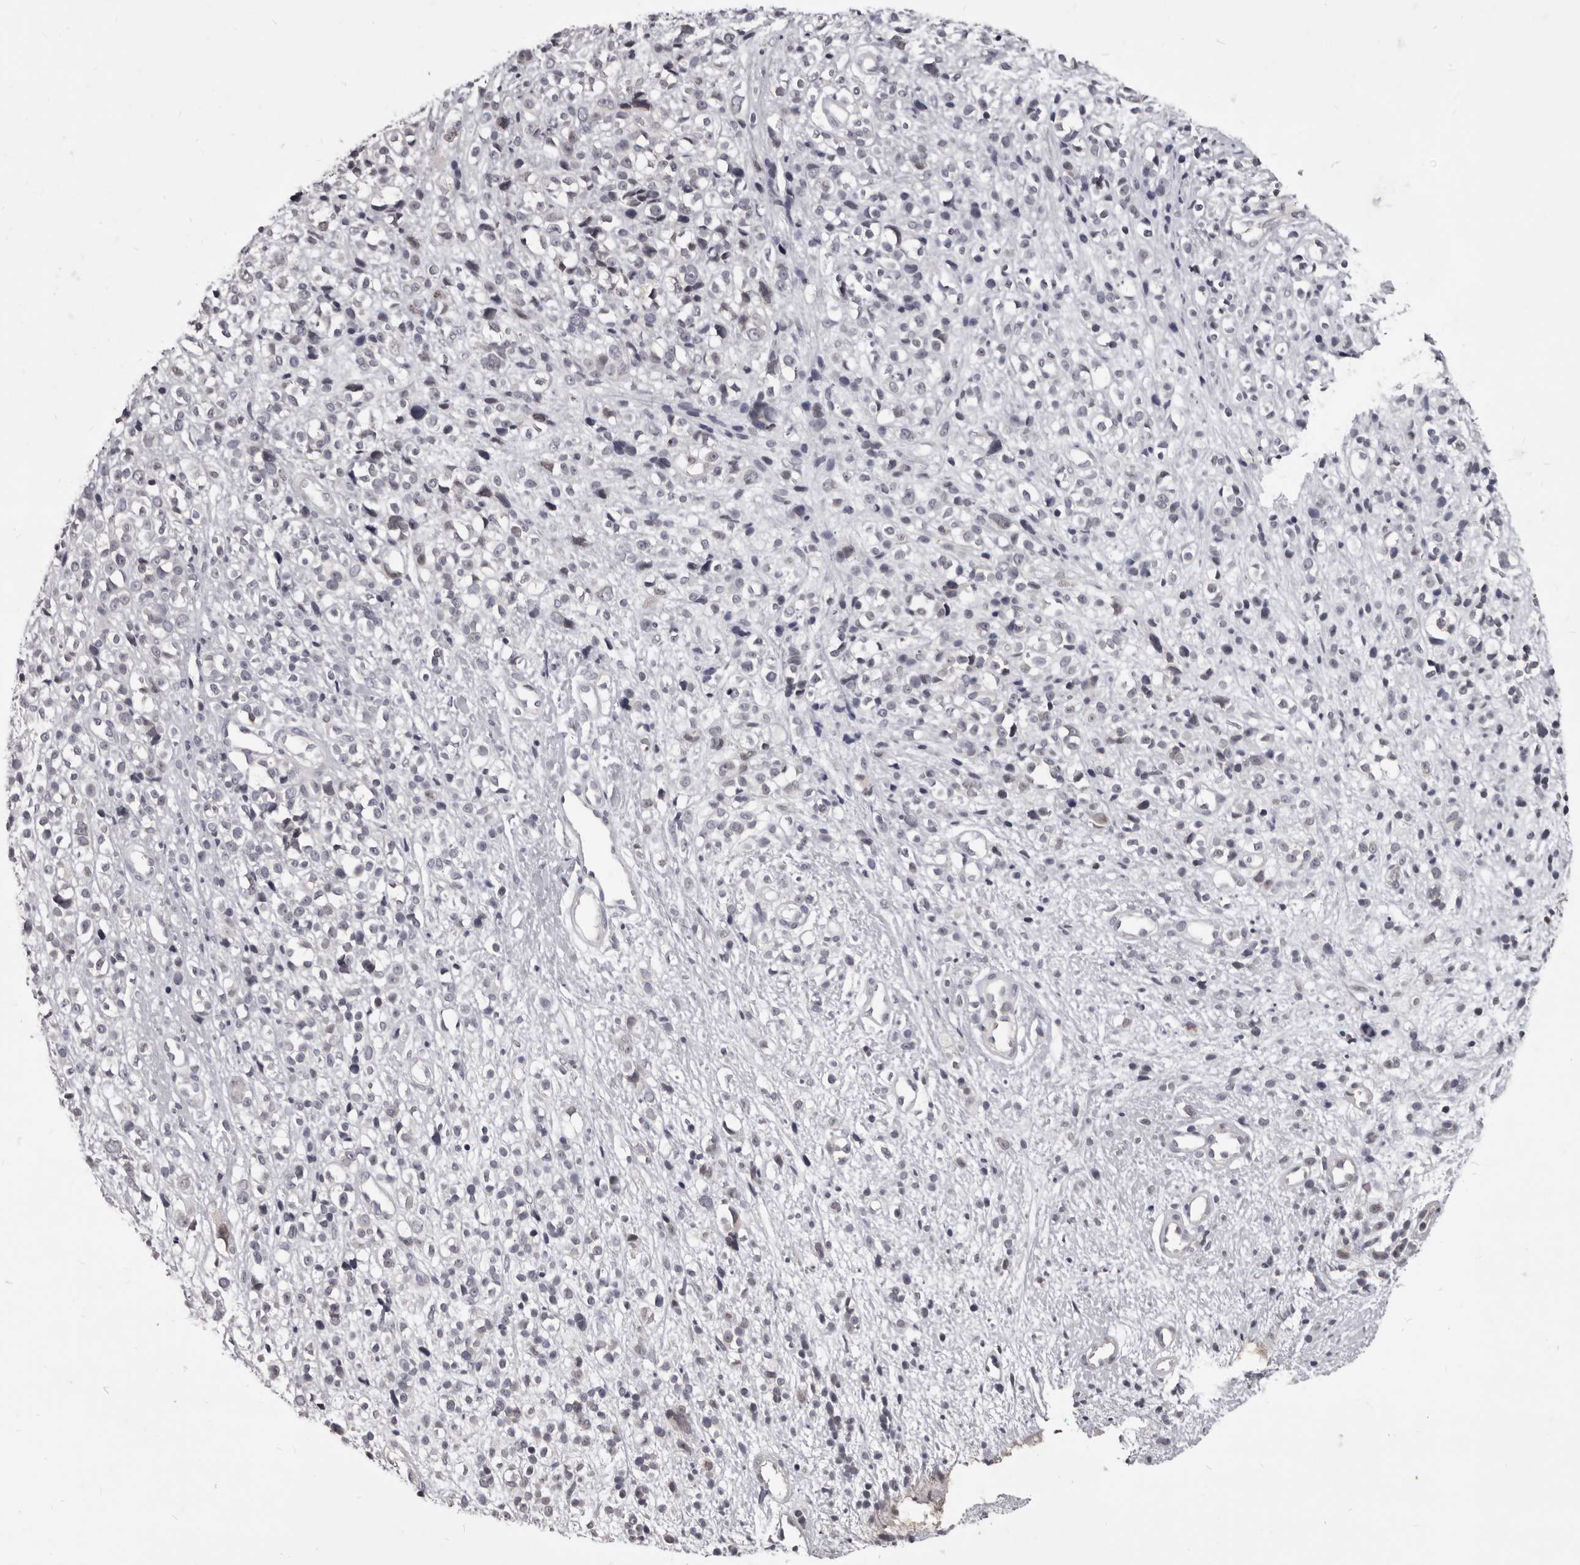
{"staining": {"intensity": "negative", "quantity": "none", "location": "none"}, "tissue": "melanoma", "cell_type": "Tumor cells", "image_type": "cancer", "snomed": [{"axis": "morphology", "description": "Malignant melanoma, NOS"}, {"axis": "topography", "description": "Skin"}], "caption": "A high-resolution micrograph shows IHC staining of melanoma, which reveals no significant staining in tumor cells.", "gene": "SULT1E1", "patient": {"sex": "female", "age": 55}}